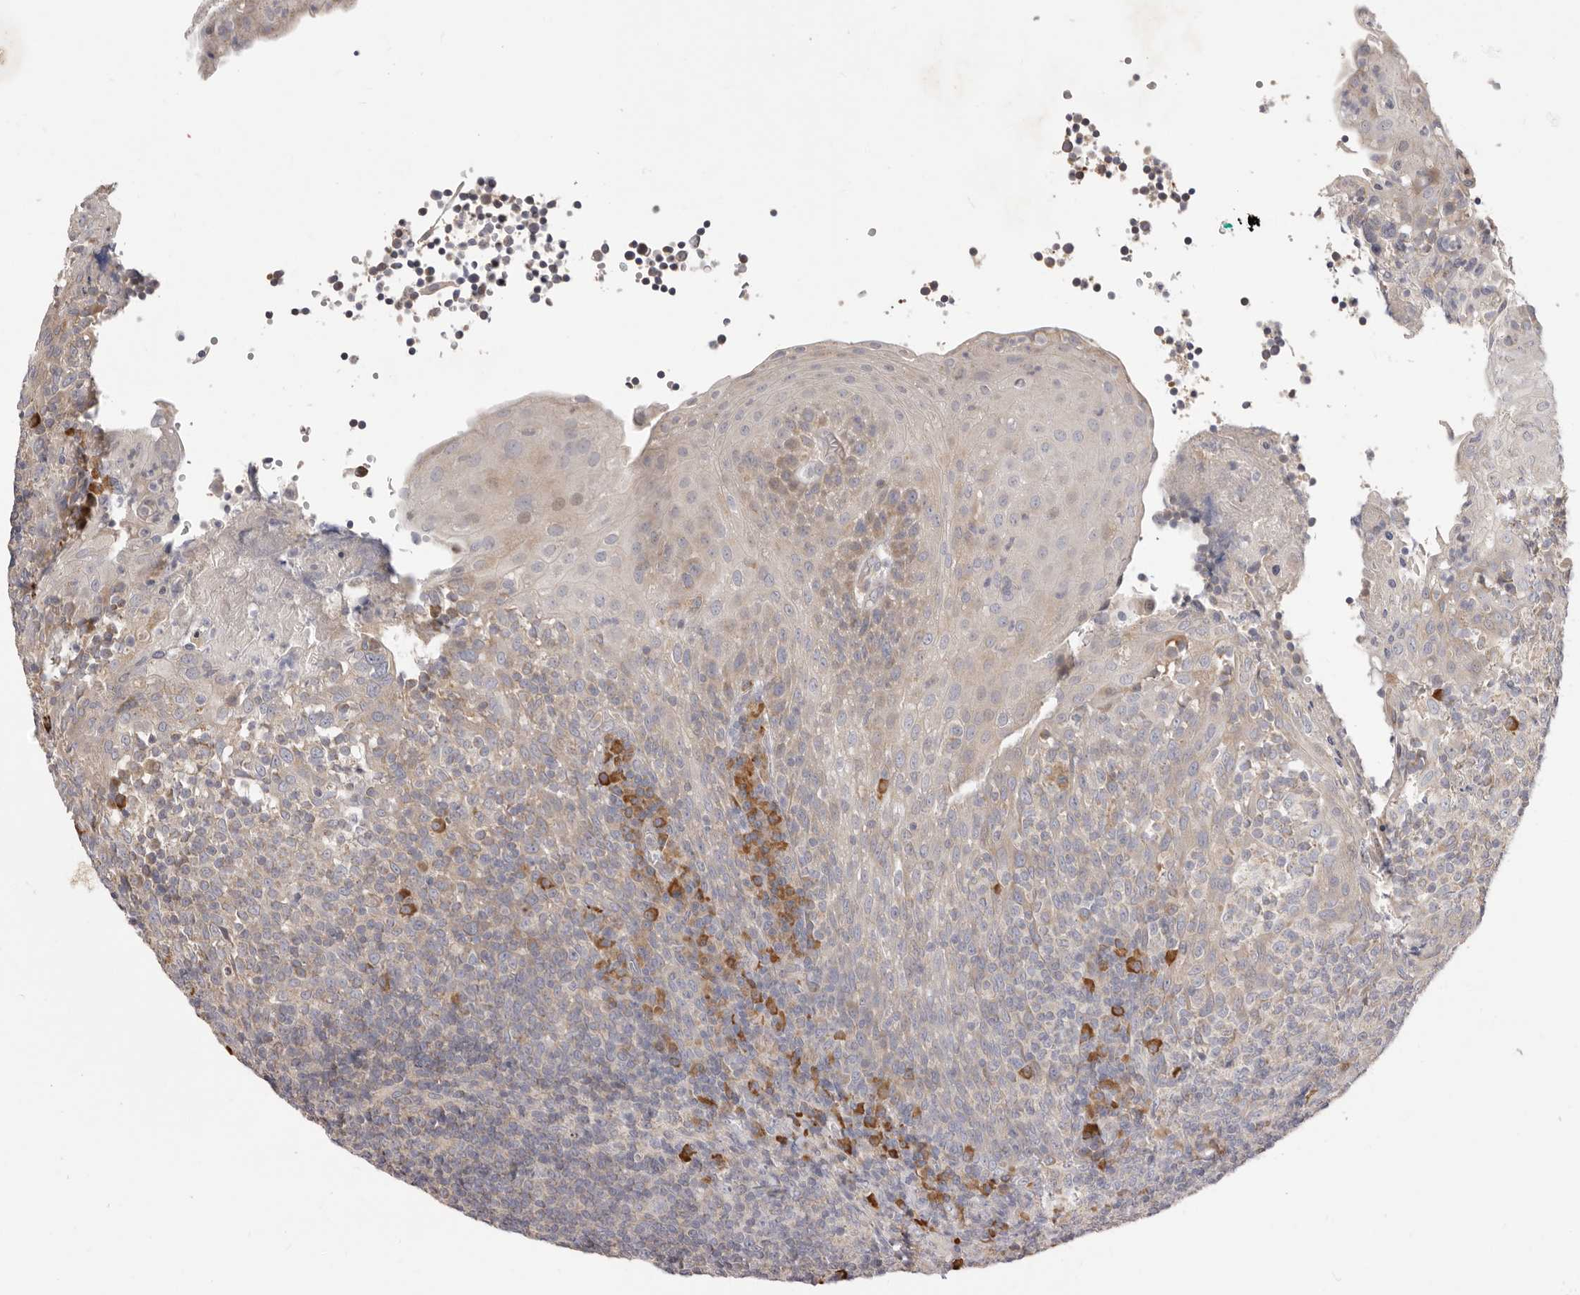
{"staining": {"intensity": "strong", "quantity": "<25%", "location": "cytoplasmic/membranous"}, "tissue": "tonsil", "cell_type": "Non-germinal center cells", "image_type": "normal", "snomed": [{"axis": "morphology", "description": "Normal tissue, NOS"}, {"axis": "topography", "description": "Tonsil"}], "caption": "Strong cytoplasmic/membranous staining for a protein is appreciated in about <25% of non-germinal center cells of unremarkable tonsil using IHC.", "gene": "USH1C", "patient": {"sex": "female", "age": 19}}